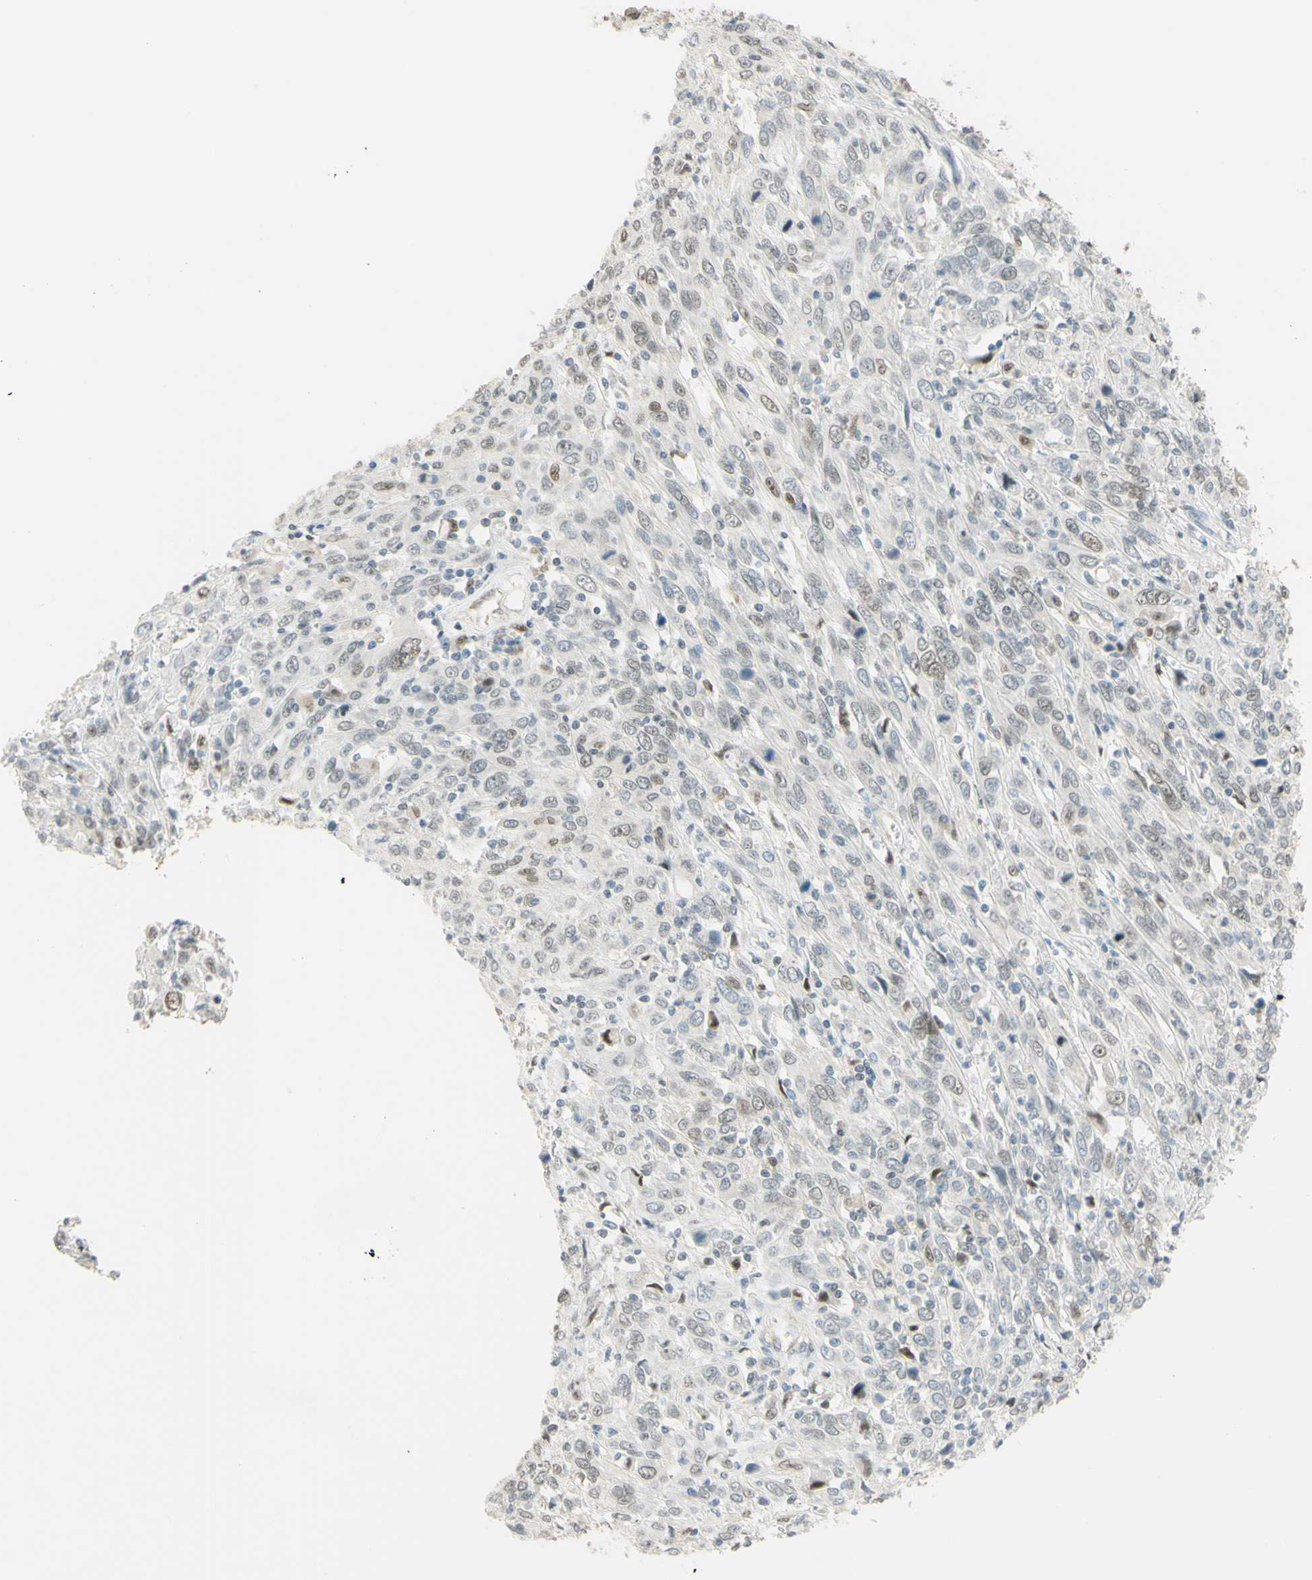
{"staining": {"intensity": "weak", "quantity": "<25%", "location": "nuclear"}, "tissue": "cervical cancer", "cell_type": "Tumor cells", "image_type": "cancer", "snomed": [{"axis": "morphology", "description": "Squamous cell carcinoma, NOS"}, {"axis": "topography", "description": "Cervix"}], "caption": "Tumor cells show no significant staining in cervical cancer.", "gene": "POLB", "patient": {"sex": "female", "age": 46}}